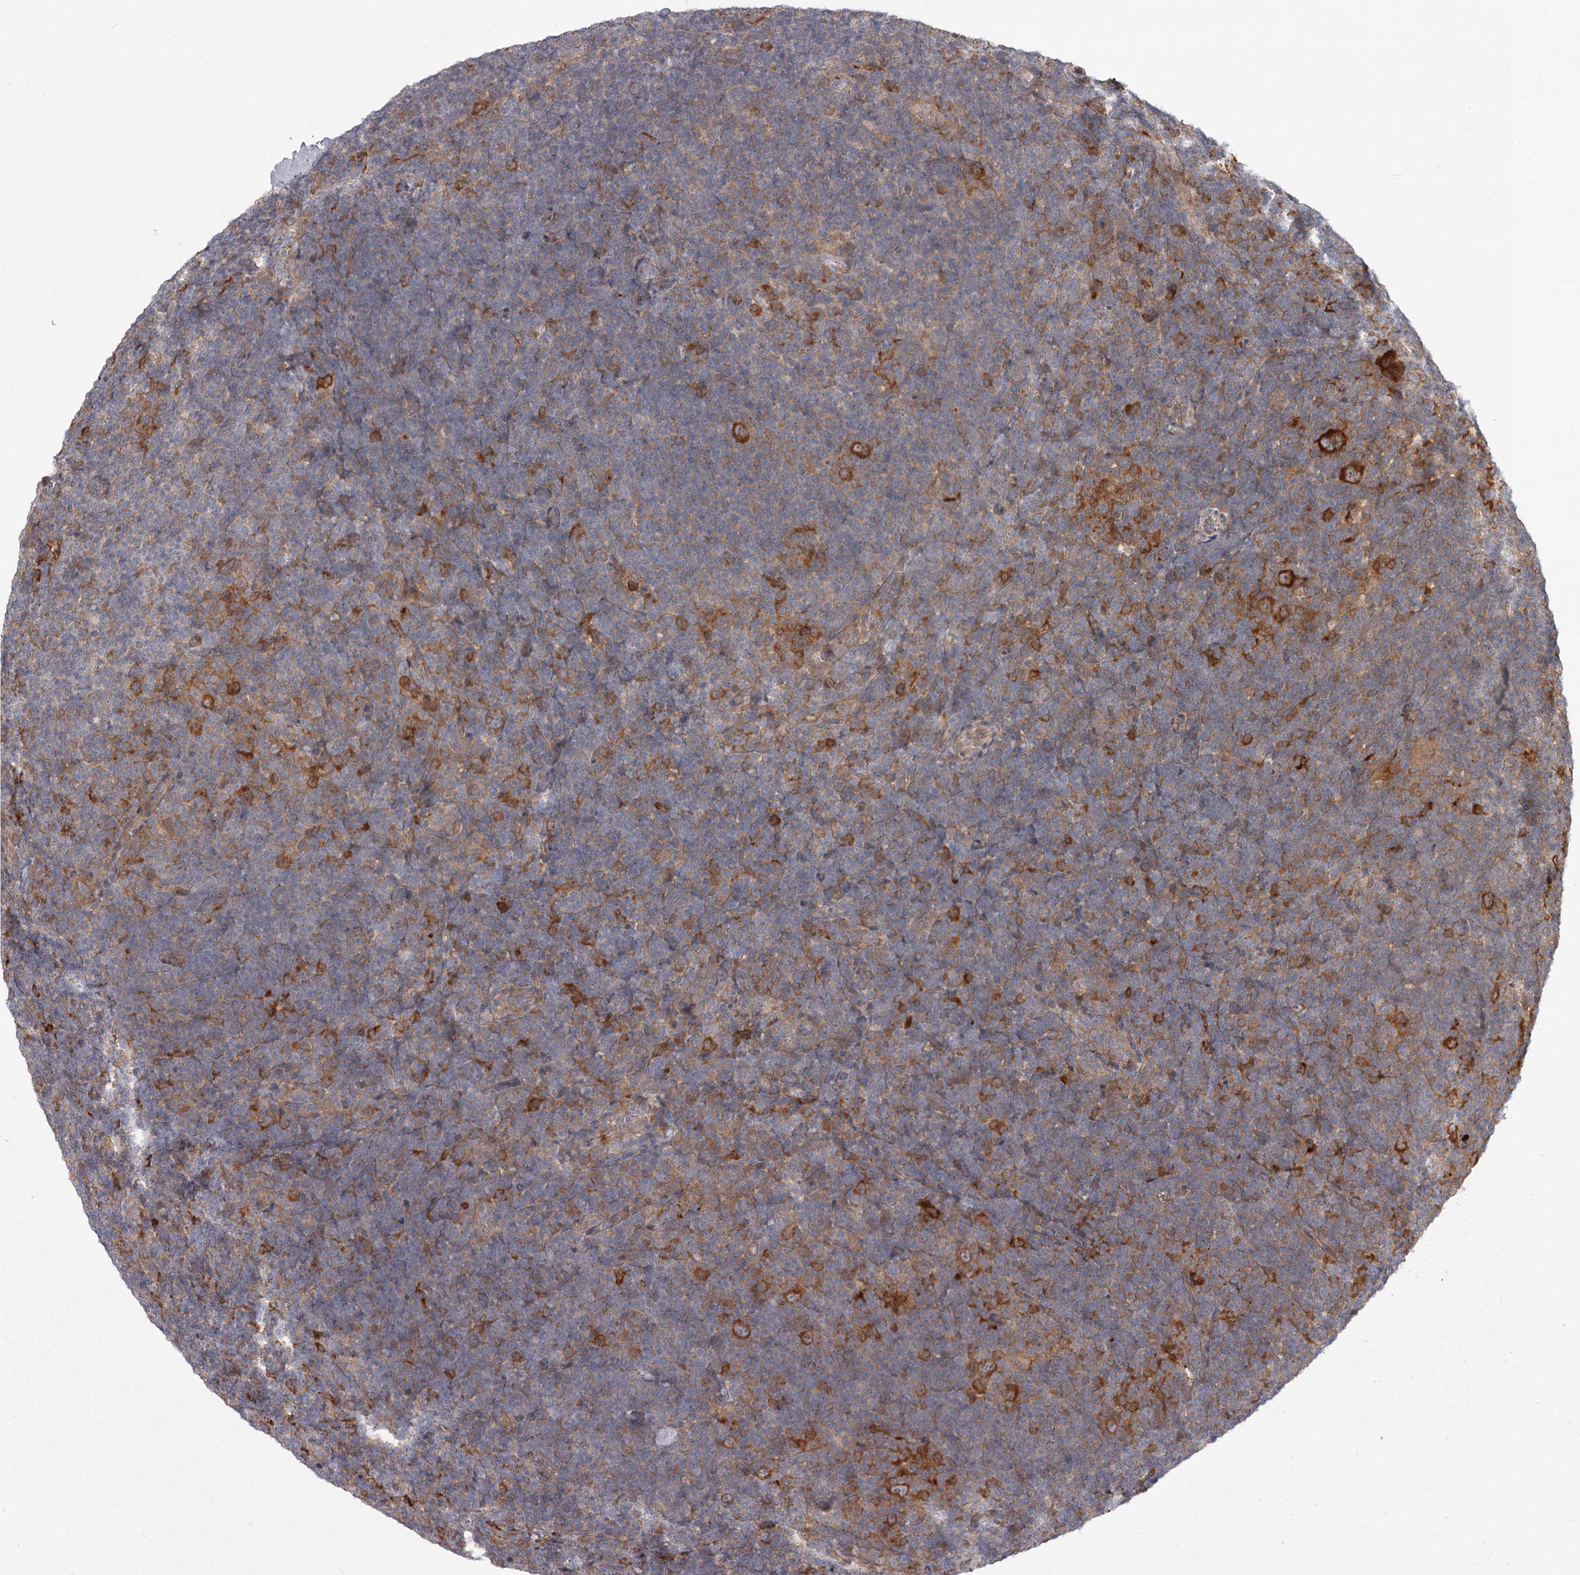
{"staining": {"intensity": "moderate", "quantity": ">75%", "location": "cytoplasmic/membranous"}, "tissue": "lymphoma", "cell_type": "Tumor cells", "image_type": "cancer", "snomed": [{"axis": "morphology", "description": "Hodgkin's disease, NOS"}, {"axis": "topography", "description": "Lymph node"}], "caption": "Human Hodgkin's disease stained for a protein (brown) demonstrates moderate cytoplasmic/membranous positive positivity in about >75% of tumor cells.", "gene": "CCNG2", "patient": {"sex": "female", "age": 57}}